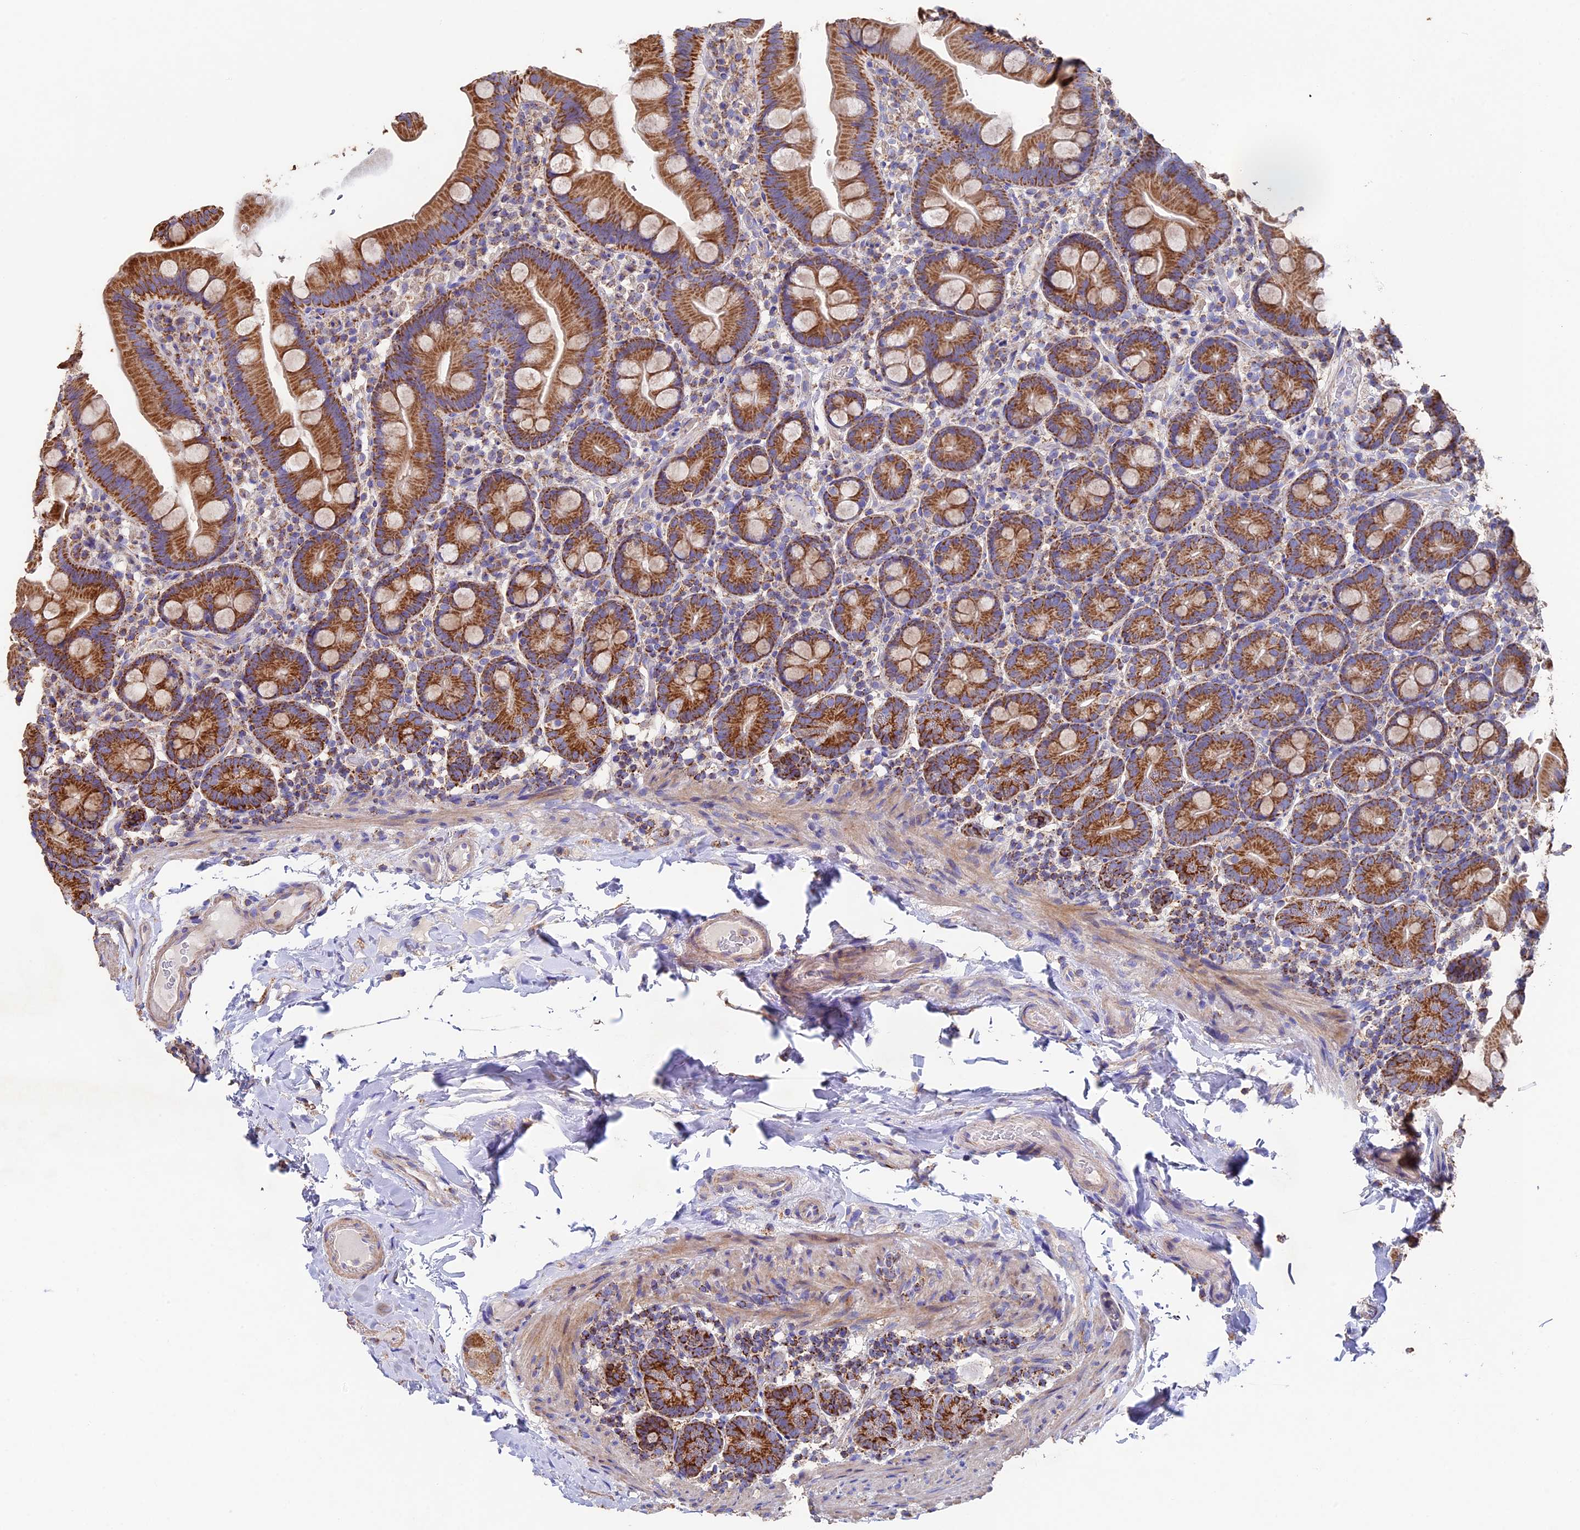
{"staining": {"intensity": "strong", "quantity": ">75%", "location": "cytoplasmic/membranous"}, "tissue": "small intestine", "cell_type": "Glandular cells", "image_type": "normal", "snomed": [{"axis": "morphology", "description": "Normal tissue, NOS"}, {"axis": "topography", "description": "Small intestine"}], "caption": "DAB immunohistochemical staining of normal small intestine displays strong cytoplasmic/membranous protein positivity in about >75% of glandular cells. The protein is stained brown, and the nuclei are stained in blue (DAB IHC with brightfield microscopy, high magnification).", "gene": "ADAT1", "patient": {"sex": "female", "age": 68}}